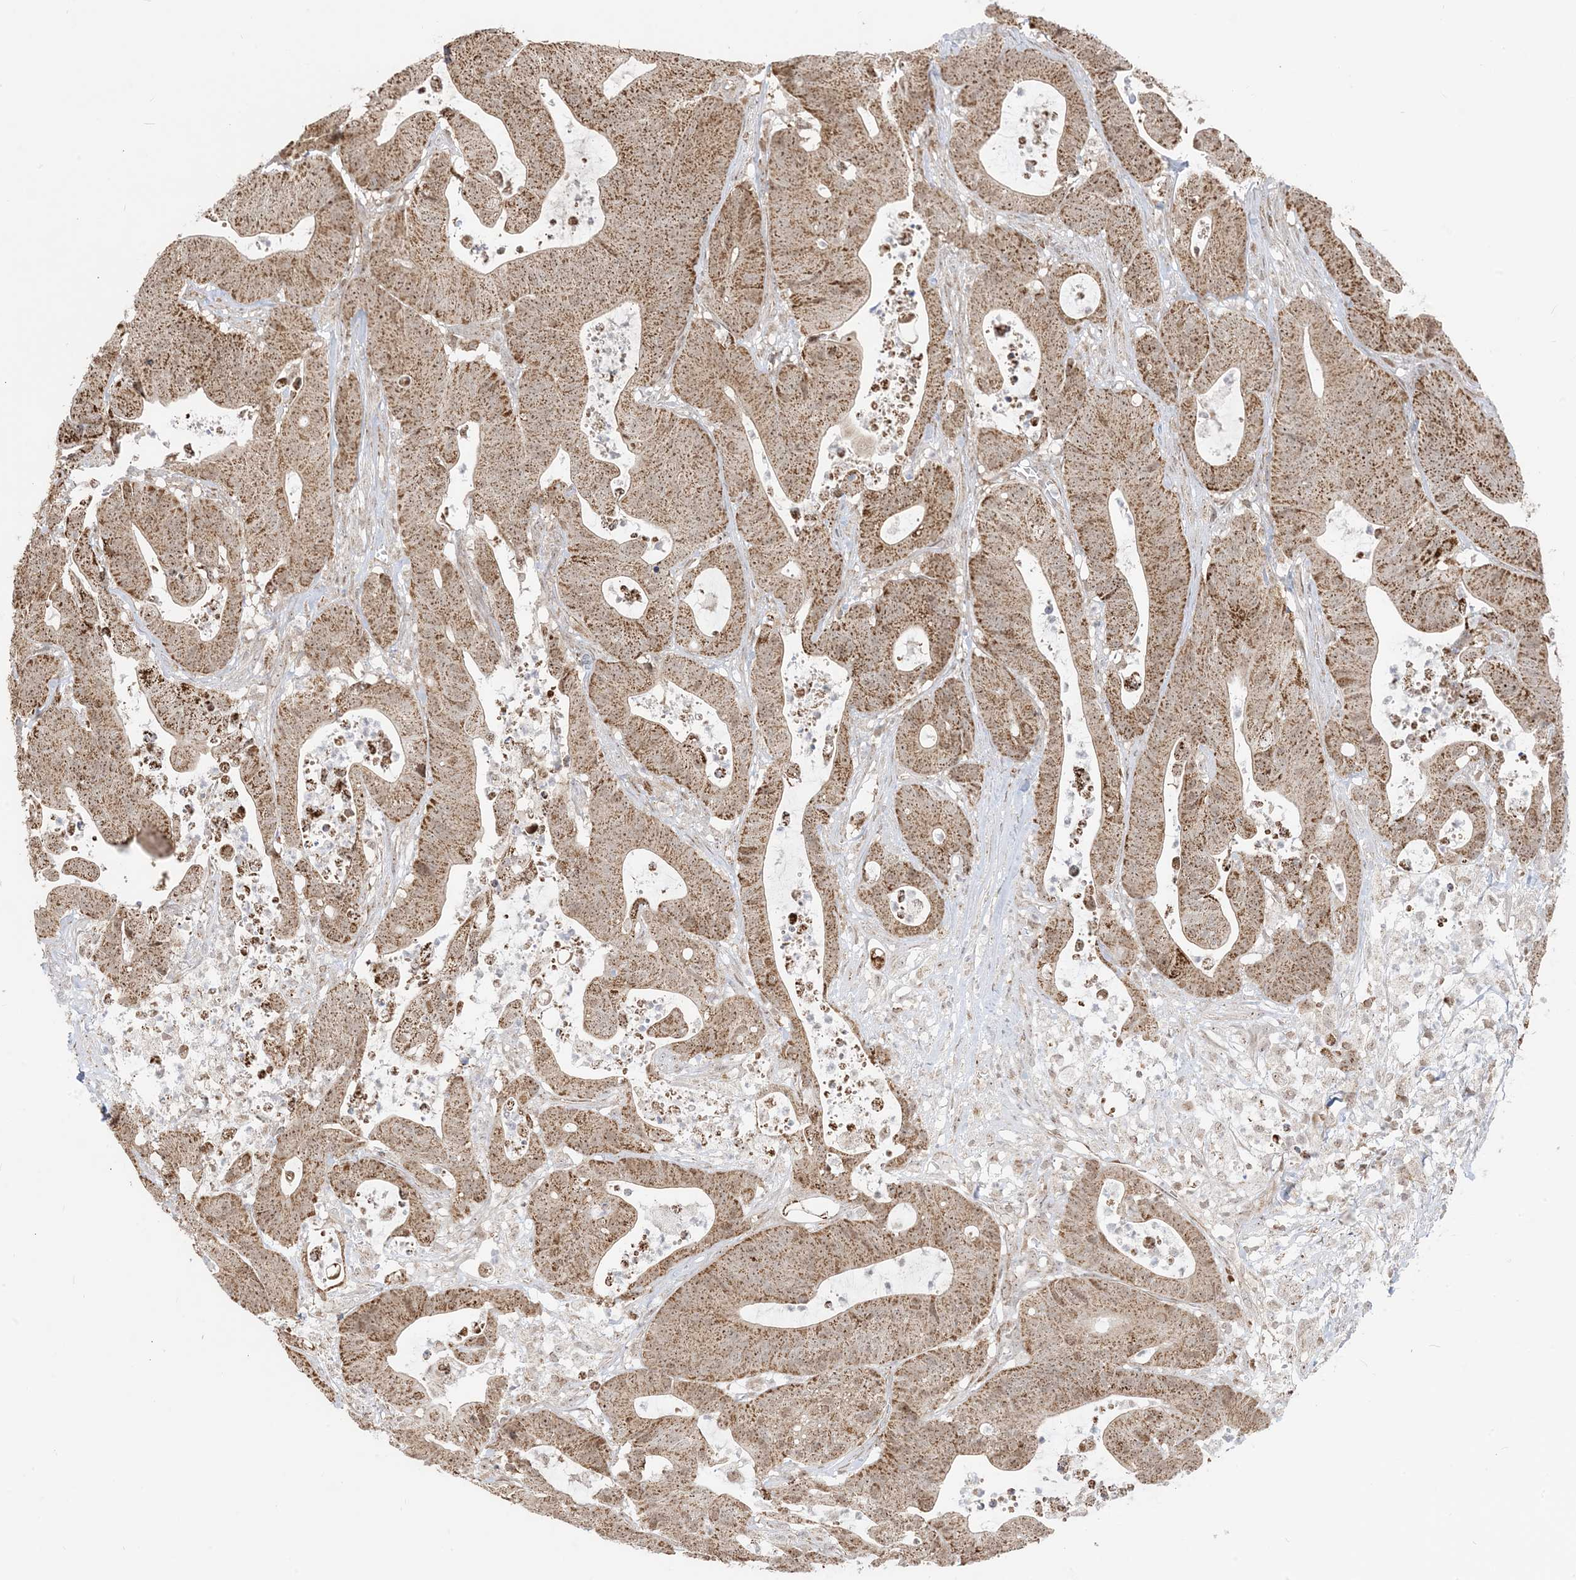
{"staining": {"intensity": "moderate", "quantity": ">75%", "location": "cytoplasmic/membranous,nuclear"}, "tissue": "colorectal cancer", "cell_type": "Tumor cells", "image_type": "cancer", "snomed": [{"axis": "morphology", "description": "Adenocarcinoma, NOS"}, {"axis": "topography", "description": "Colon"}], "caption": "The micrograph shows a brown stain indicating the presence of a protein in the cytoplasmic/membranous and nuclear of tumor cells in adenocarcinoma (colorectal).", "gene": "MAPKBP1", "patient": {"sex": "female", "age": 84}}